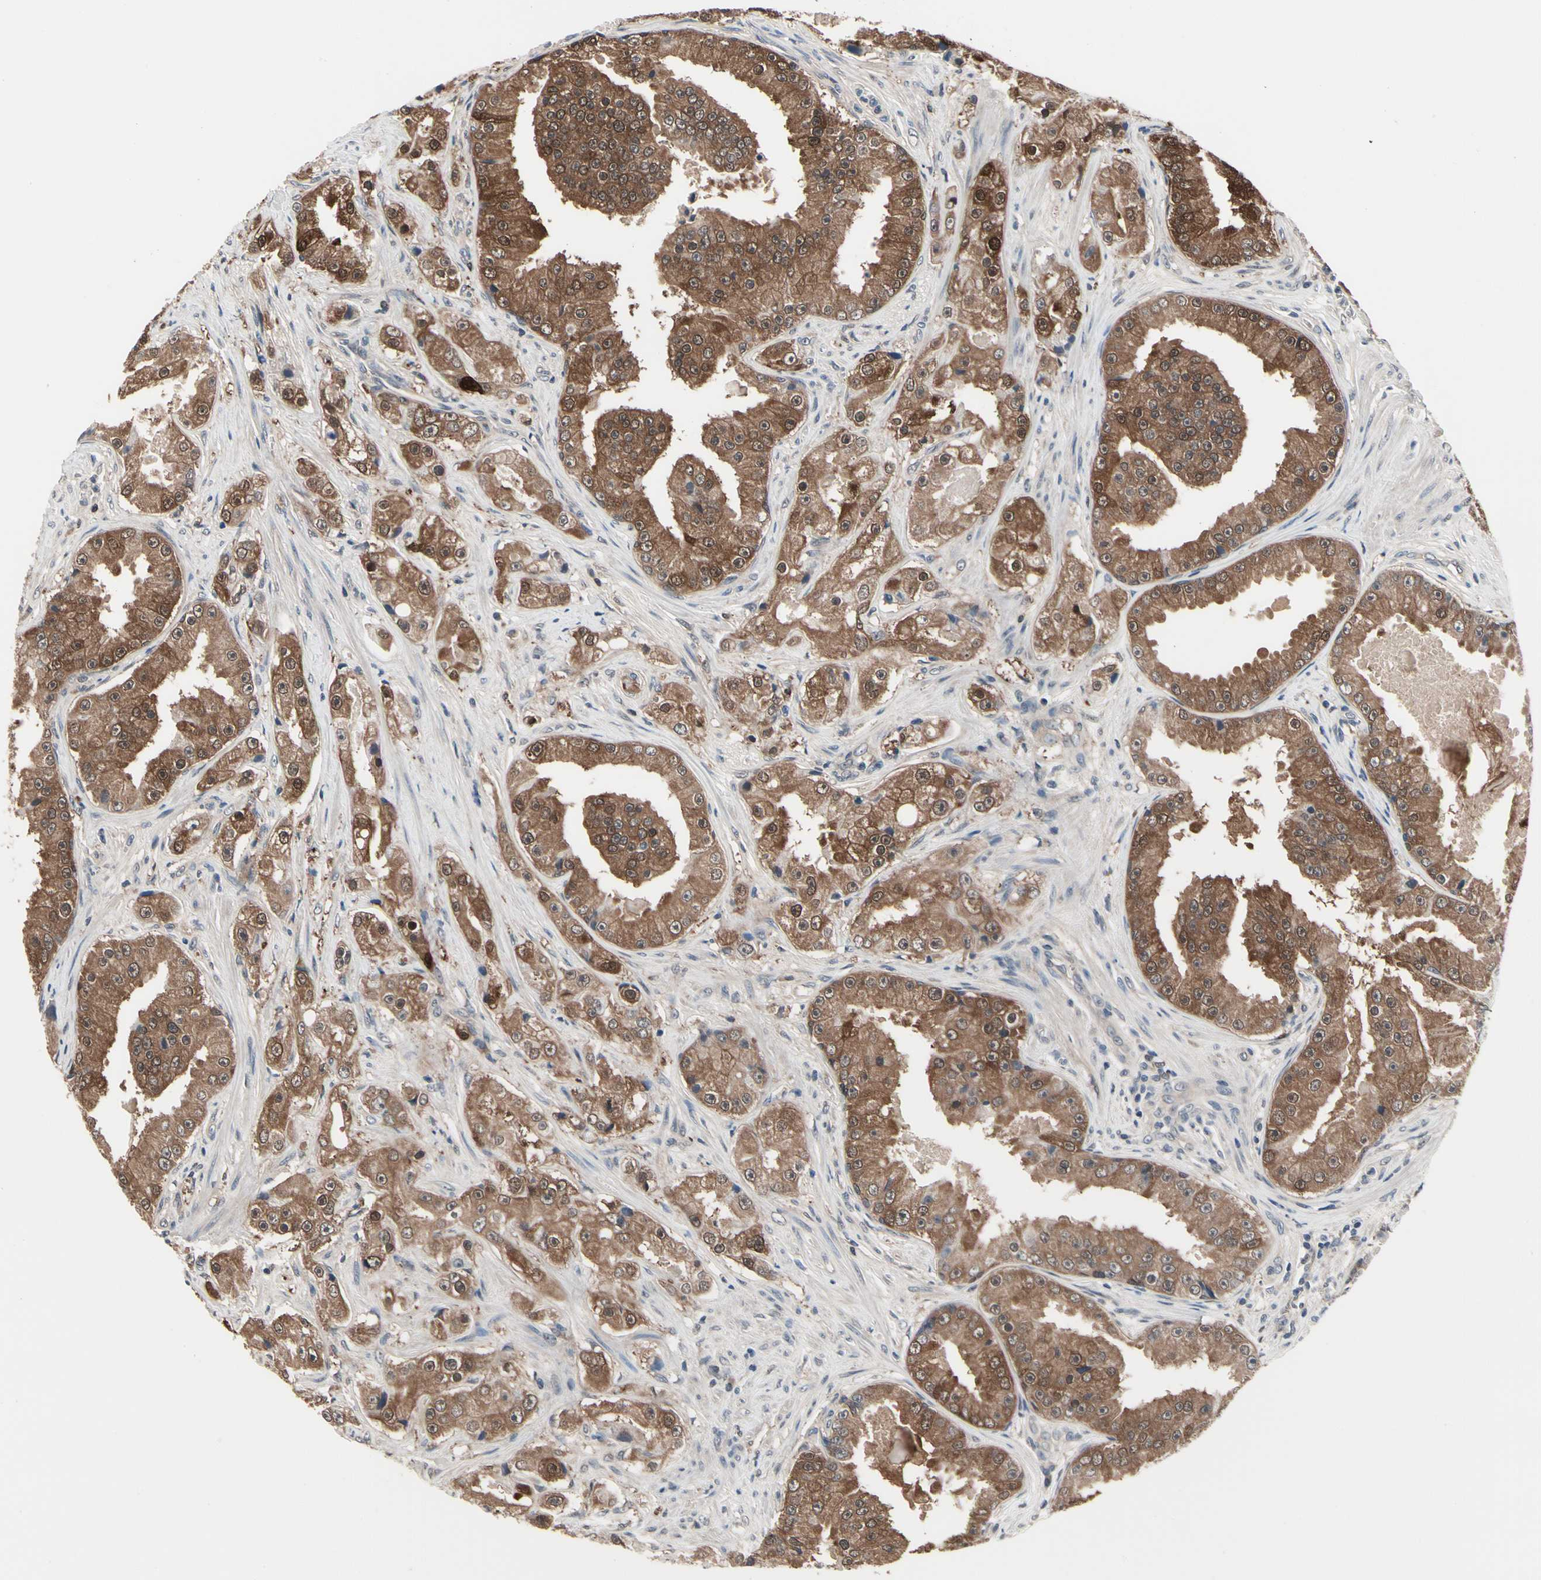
{"staining": {"intensity": "moderate", "quantity": ">75%", "location": "cytoplasmic/membranous"}, "tissue": "prostate cancer", "cell_type": "Tumor cells", "image_type": "cancer", "snomed": [{"axis": "morphology", "description": "Adenocarcinoma, High grade"}, {"axis": "topography", "description": "Prostate"}], "caption": "The immunohistochemical stain labels moderate cytoplasmic/membranous staining in tumor cells of high-grade adenocarcinoma (prostate) tissue.", "gene": "PRDX6", "patient": {"sex": "male", "age": 73}}